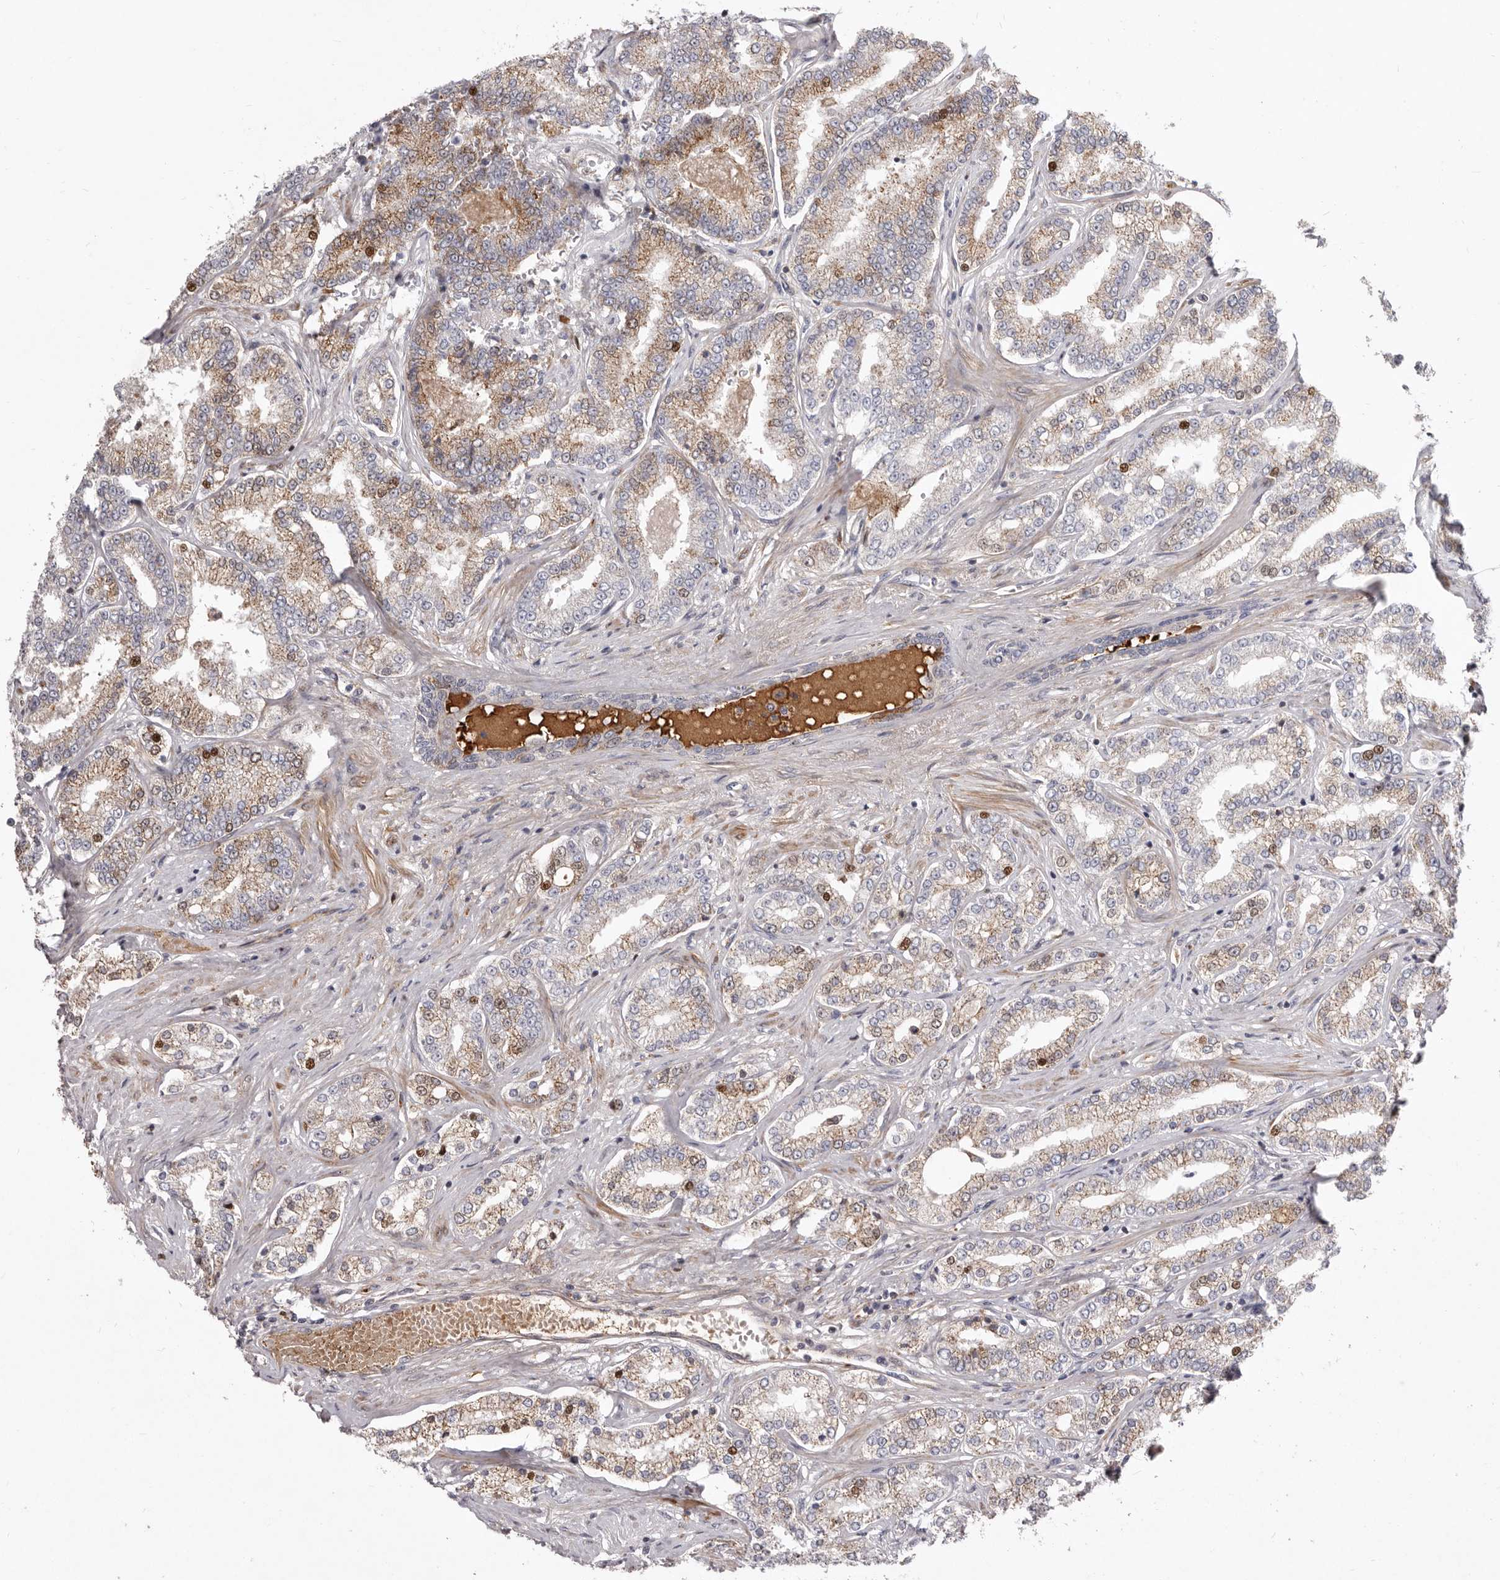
{"staining": {"intensity": "moderate", "quantity": "25%-75%", "location": "cytoplasmic/membranous,nuclear"}, "tissue": "prostate cancer", "cell_type": "Tumor cells", "image_type": "cancer", "snomed": [{"axis": "morphology", "description": "Normal tissue, NOS"}, {"axis": "morphology", "description": "Adenocarcinoma, High grade"}, {"axis": "topography", "description": "Prostate"}], "caption": "Adenocarcinoma (high-grade) (prostate) stained with a brown dye exhibits moderate cytoplasmic/membranous and nuclear positive staining in about 25%-75% of tumor cells.", "gene": "NUBPL", "patient": {"sex": "male", "age": 83}}